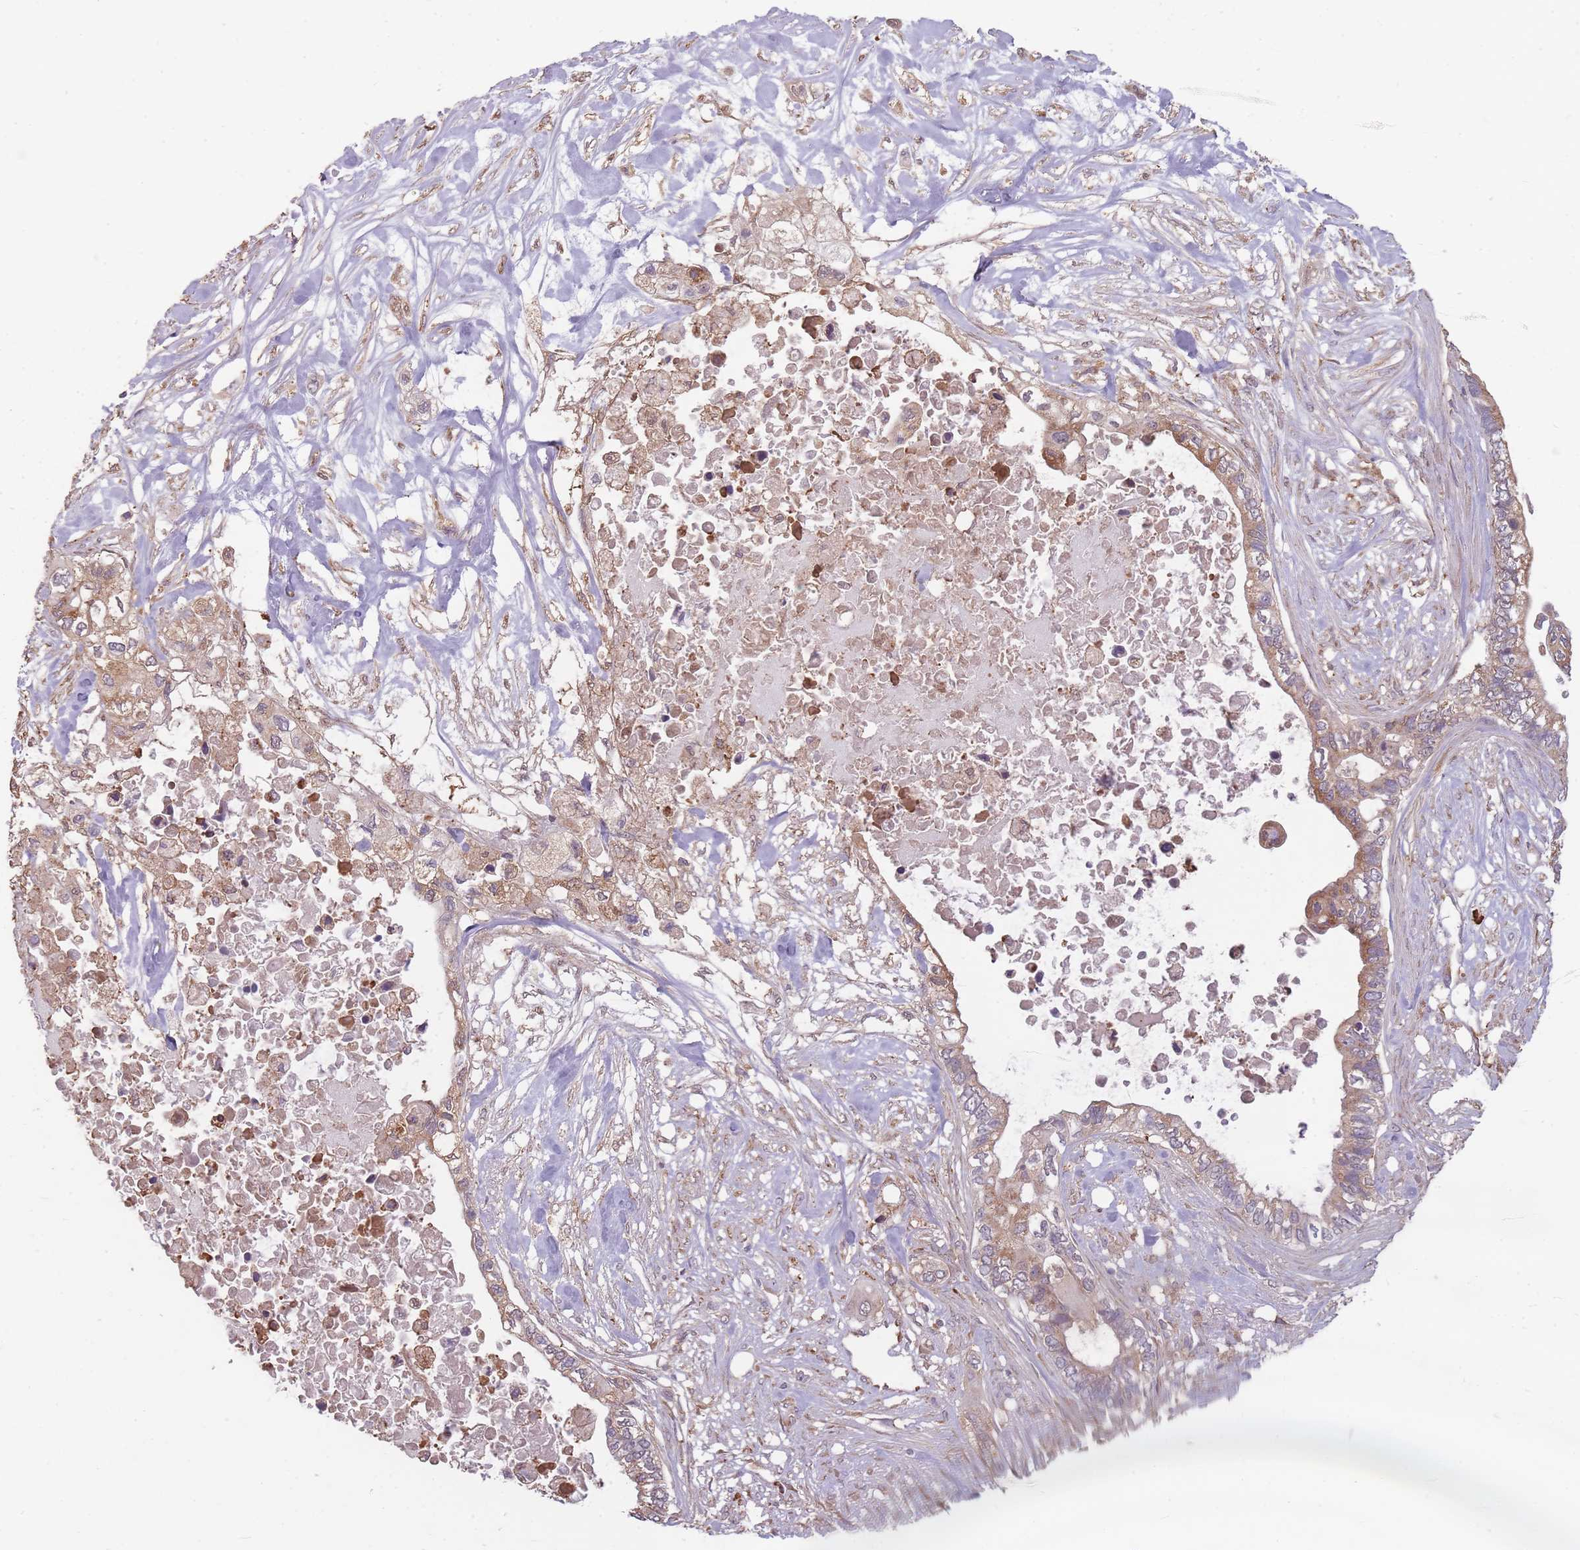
{"staining": {"intensity": "moderate", "quantity": ">75%", "location": "cytoplasmic/membranous"}, "tissue": "pancreatic cancer", "cell_type": "Tumor cells", "image_type": "cancer", "snomed": [{"axis": "morphology", "description": "Adenocarcinoma, NOS"}, {"axis": "topography", "description": "Pancreas"}], "caption": "Pancreatic cancer stained with immunohistochemistry (IHC) demonstrates moderate cytoplasmic/membranous positivity in approximately >75% of tumor cells.", "gene": "SANBR", "patient": {"sex": "female", "age": 63}}